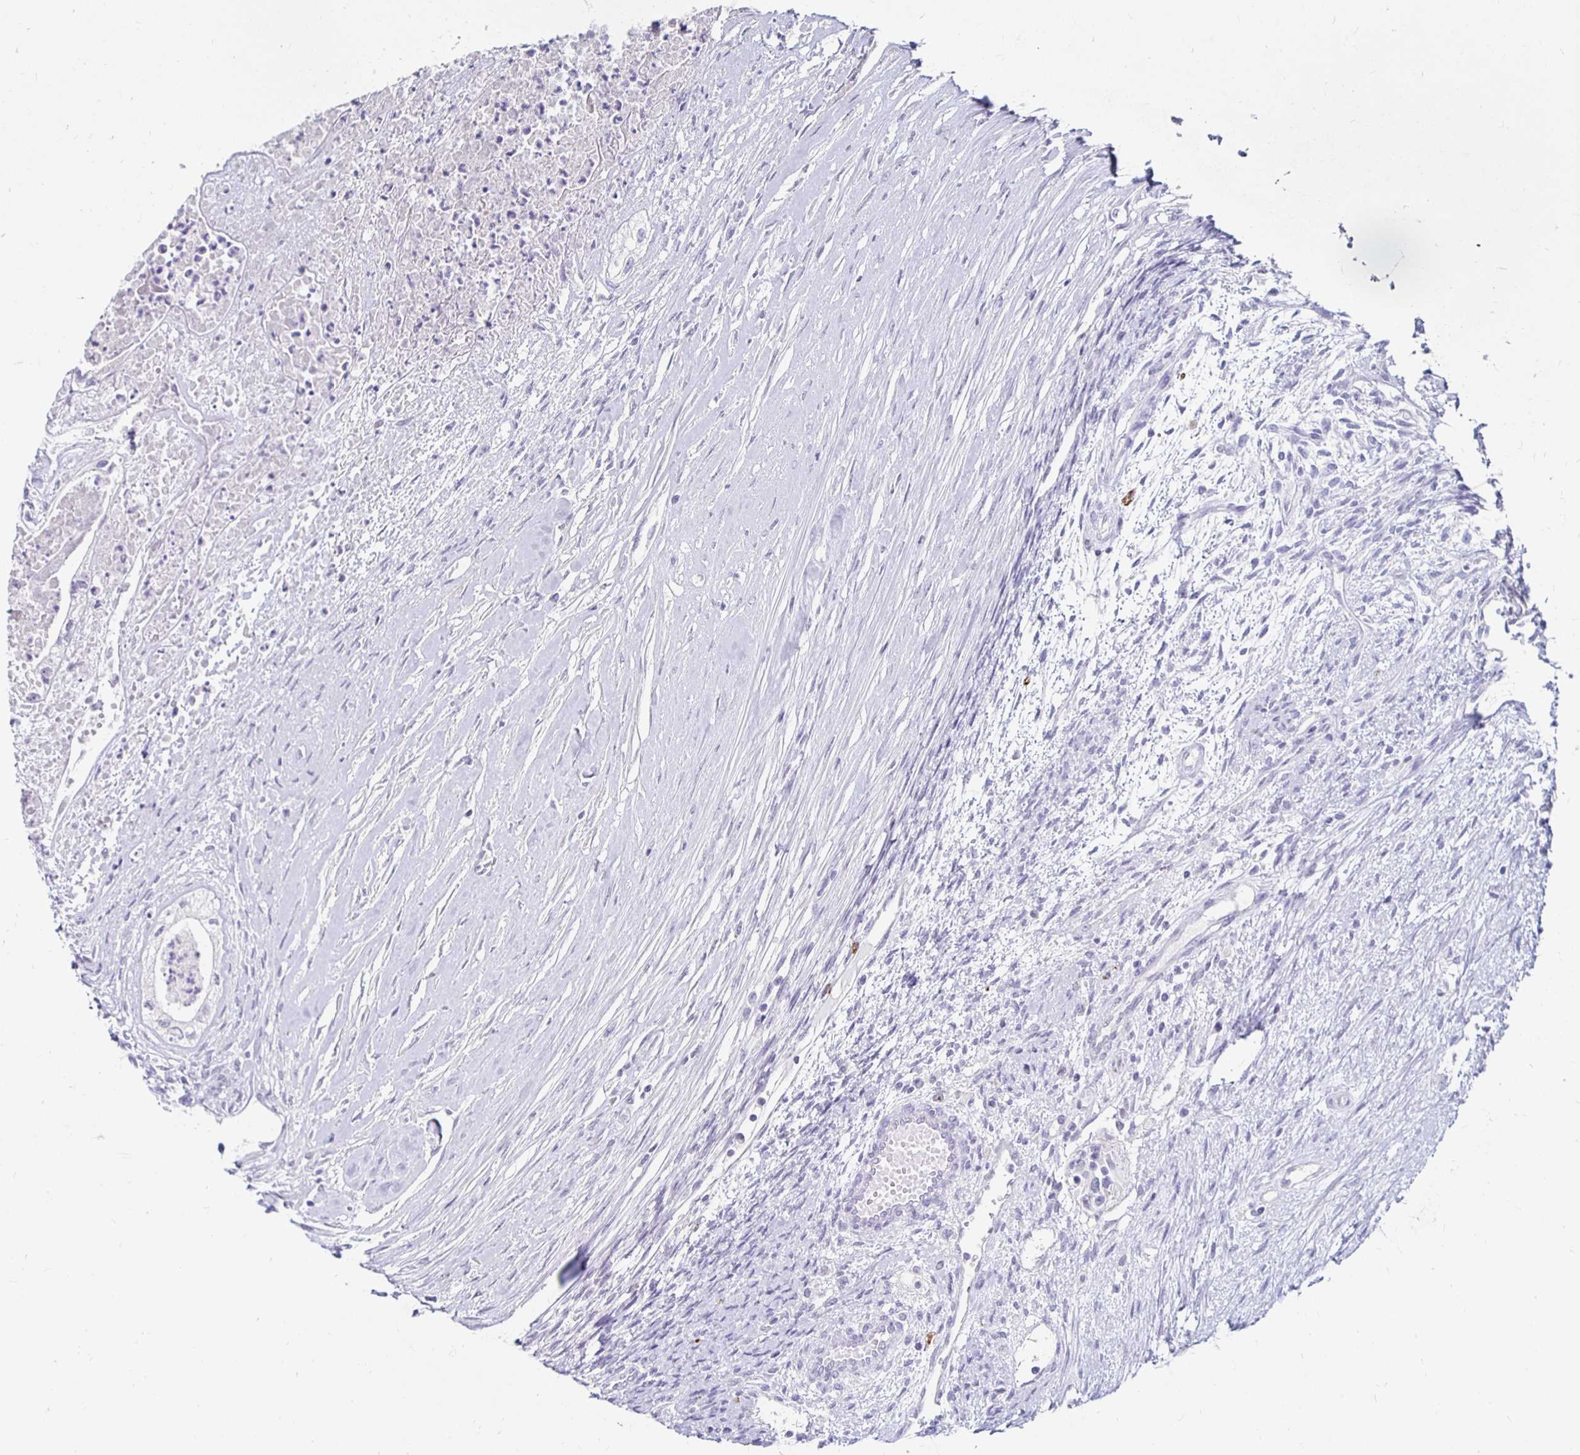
{"staining": {"intensity": "negative", "quantity": "none", "location": "none"}, "tissue": "testis cancer", "cell_type": "Tumor cells", "image_type": "cancer", "snomed": [{"axis": "morphology", "description": "Carcinoma, Embryonal, NOS"}, {"axis": "topography", "description": "Testis"}], "caption": "This micrograph is of embryonal carcinoma (testis) stained with immunohistochemistry (IHC) to label a protein in brown with the nuclei are counter-stained blue. There is no expression in tumor cells.", "gene": "KCNQ2", "patient": {"sex": "male", "age": 37}}